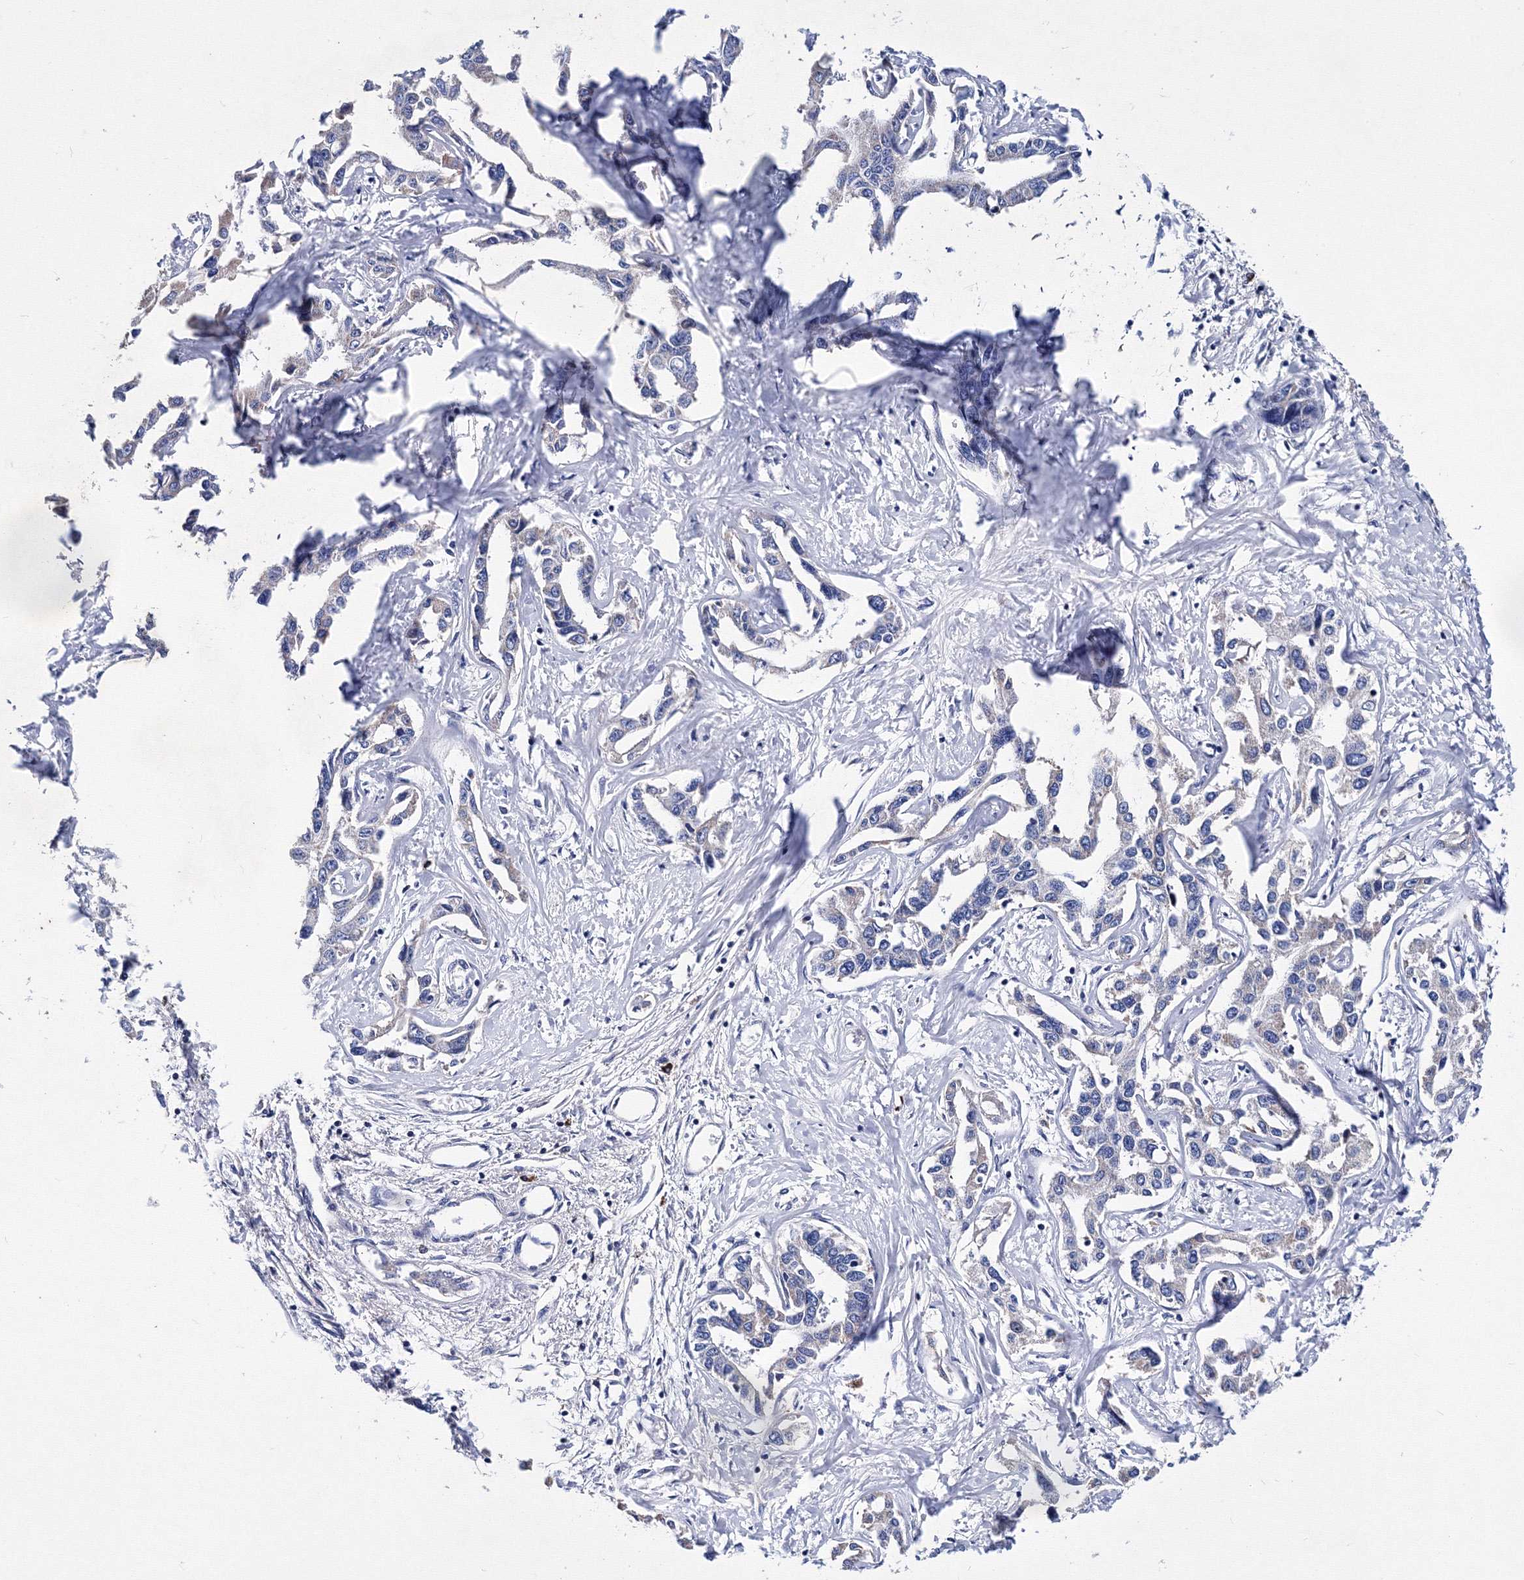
{"staining": {"intensity": "negative", "quantity": "none", "location": "none"}, "tissue": "liver cancer", "cell_type": "Tumor cells", "image_type": "cancer", "snomed": [{"axis": "morphology", "description": "Cholangiocarcinoma"}, {"axis": "topography", "description": "Liver"}], "caption": "The immunohistochemistry image has no significant positivity in tumor cells of liver cholangiocarcinoma tissue.", "gene": "TRPM2", "patient": {"sex": "male", "age": 59}}